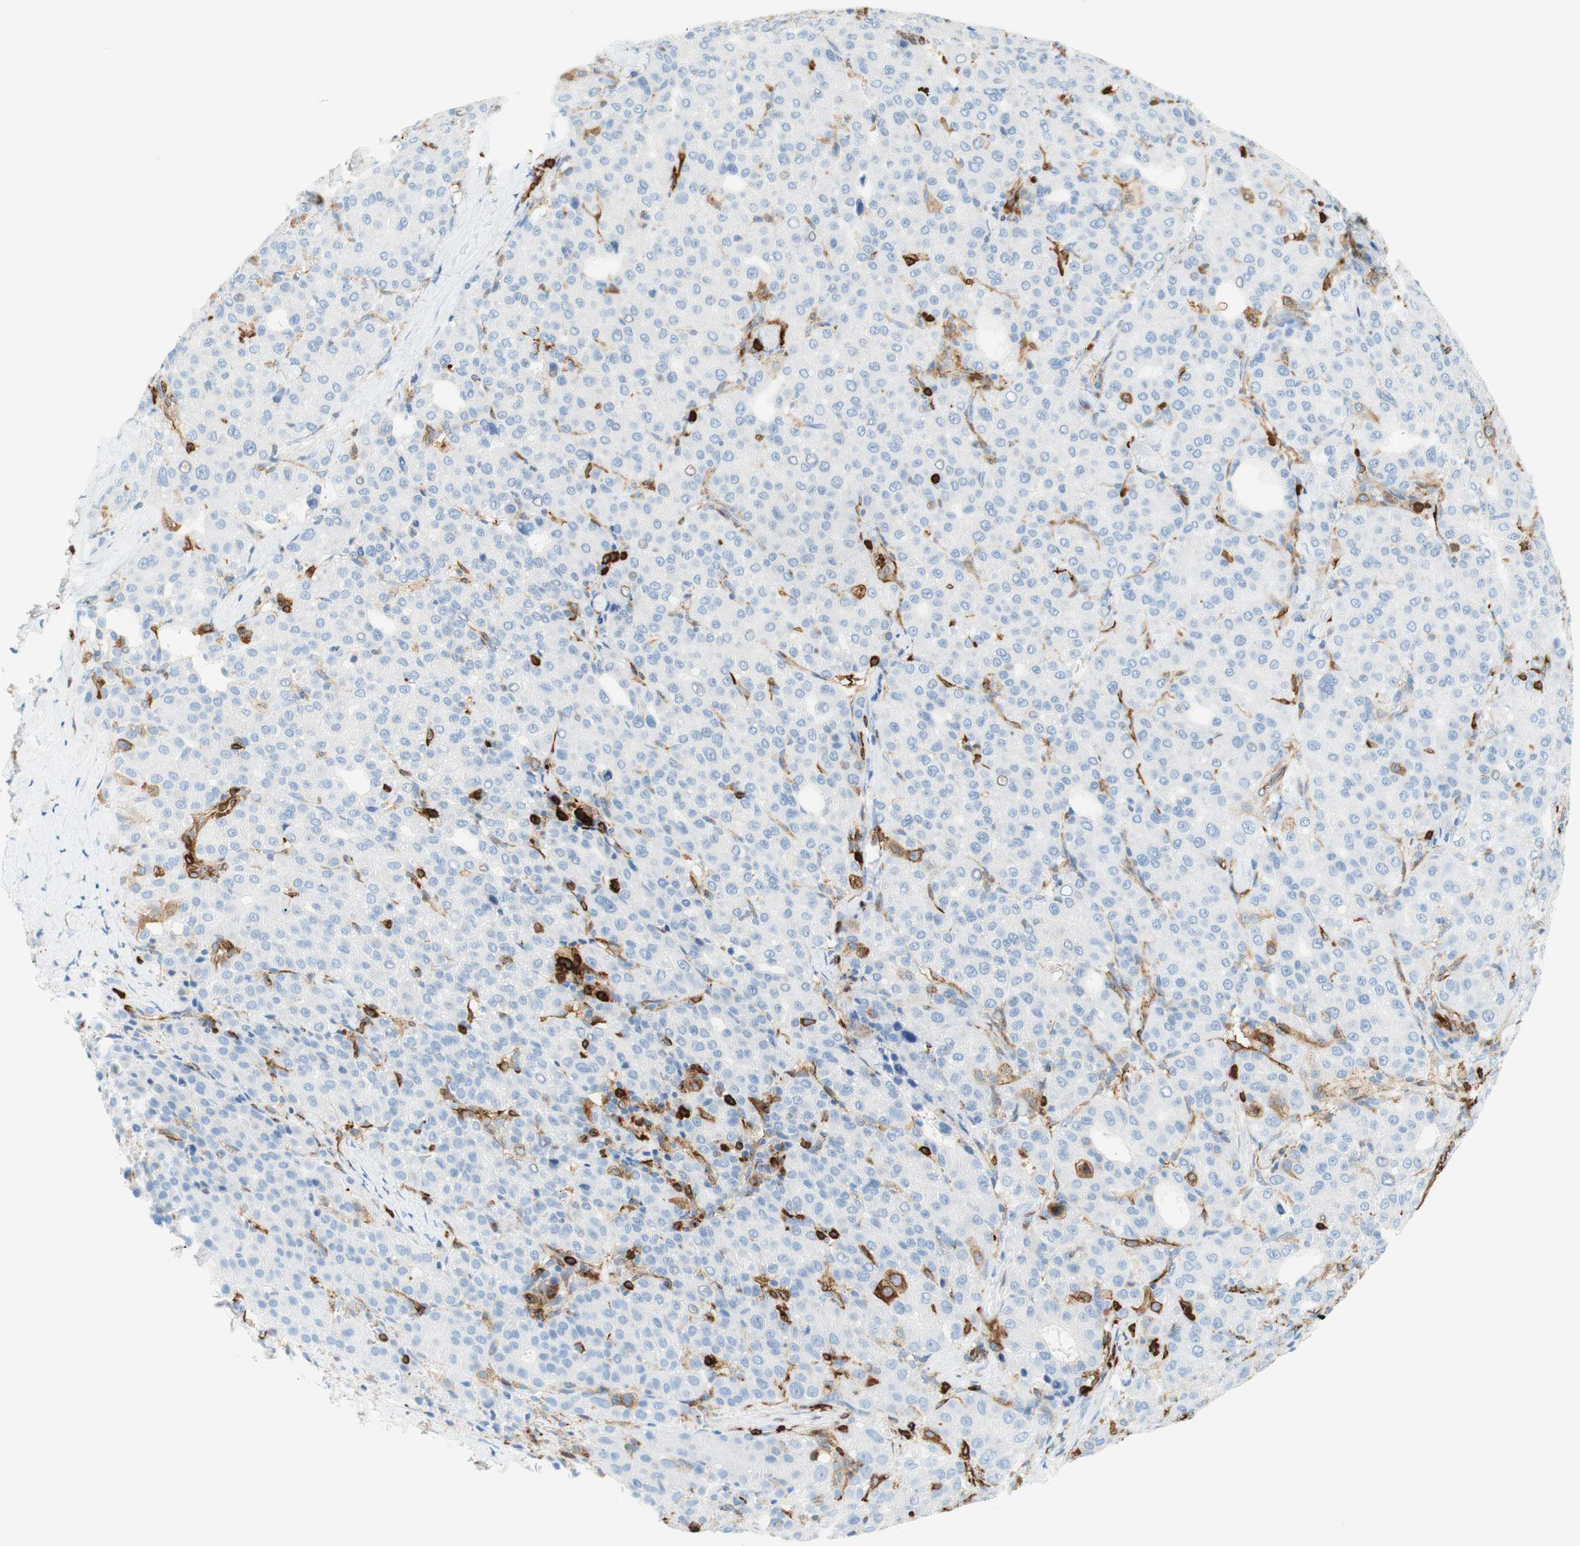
{"staining": {"intensity": "moderate", "quantity": "<25%", "location": "cytoplasmic/membranous"}, "tissue": "liver cancer", "cell_type": "Tumor cells", "image_type": "cancer", "snomed": [{"axis": "morphology", "description": "Carcinoma, Hepatocellular, NOS"}, {"axis": "topography", "description": "Liver"}], "caption": "The photomicrograph demonstrates a brown stain indicating the presence of a protein in the cytoplasmic/membranous of tumor cells in hepatocellular carcinoma (liver).", "gene": "STMN1", "patient": {"sex": "male", "age": 65}}